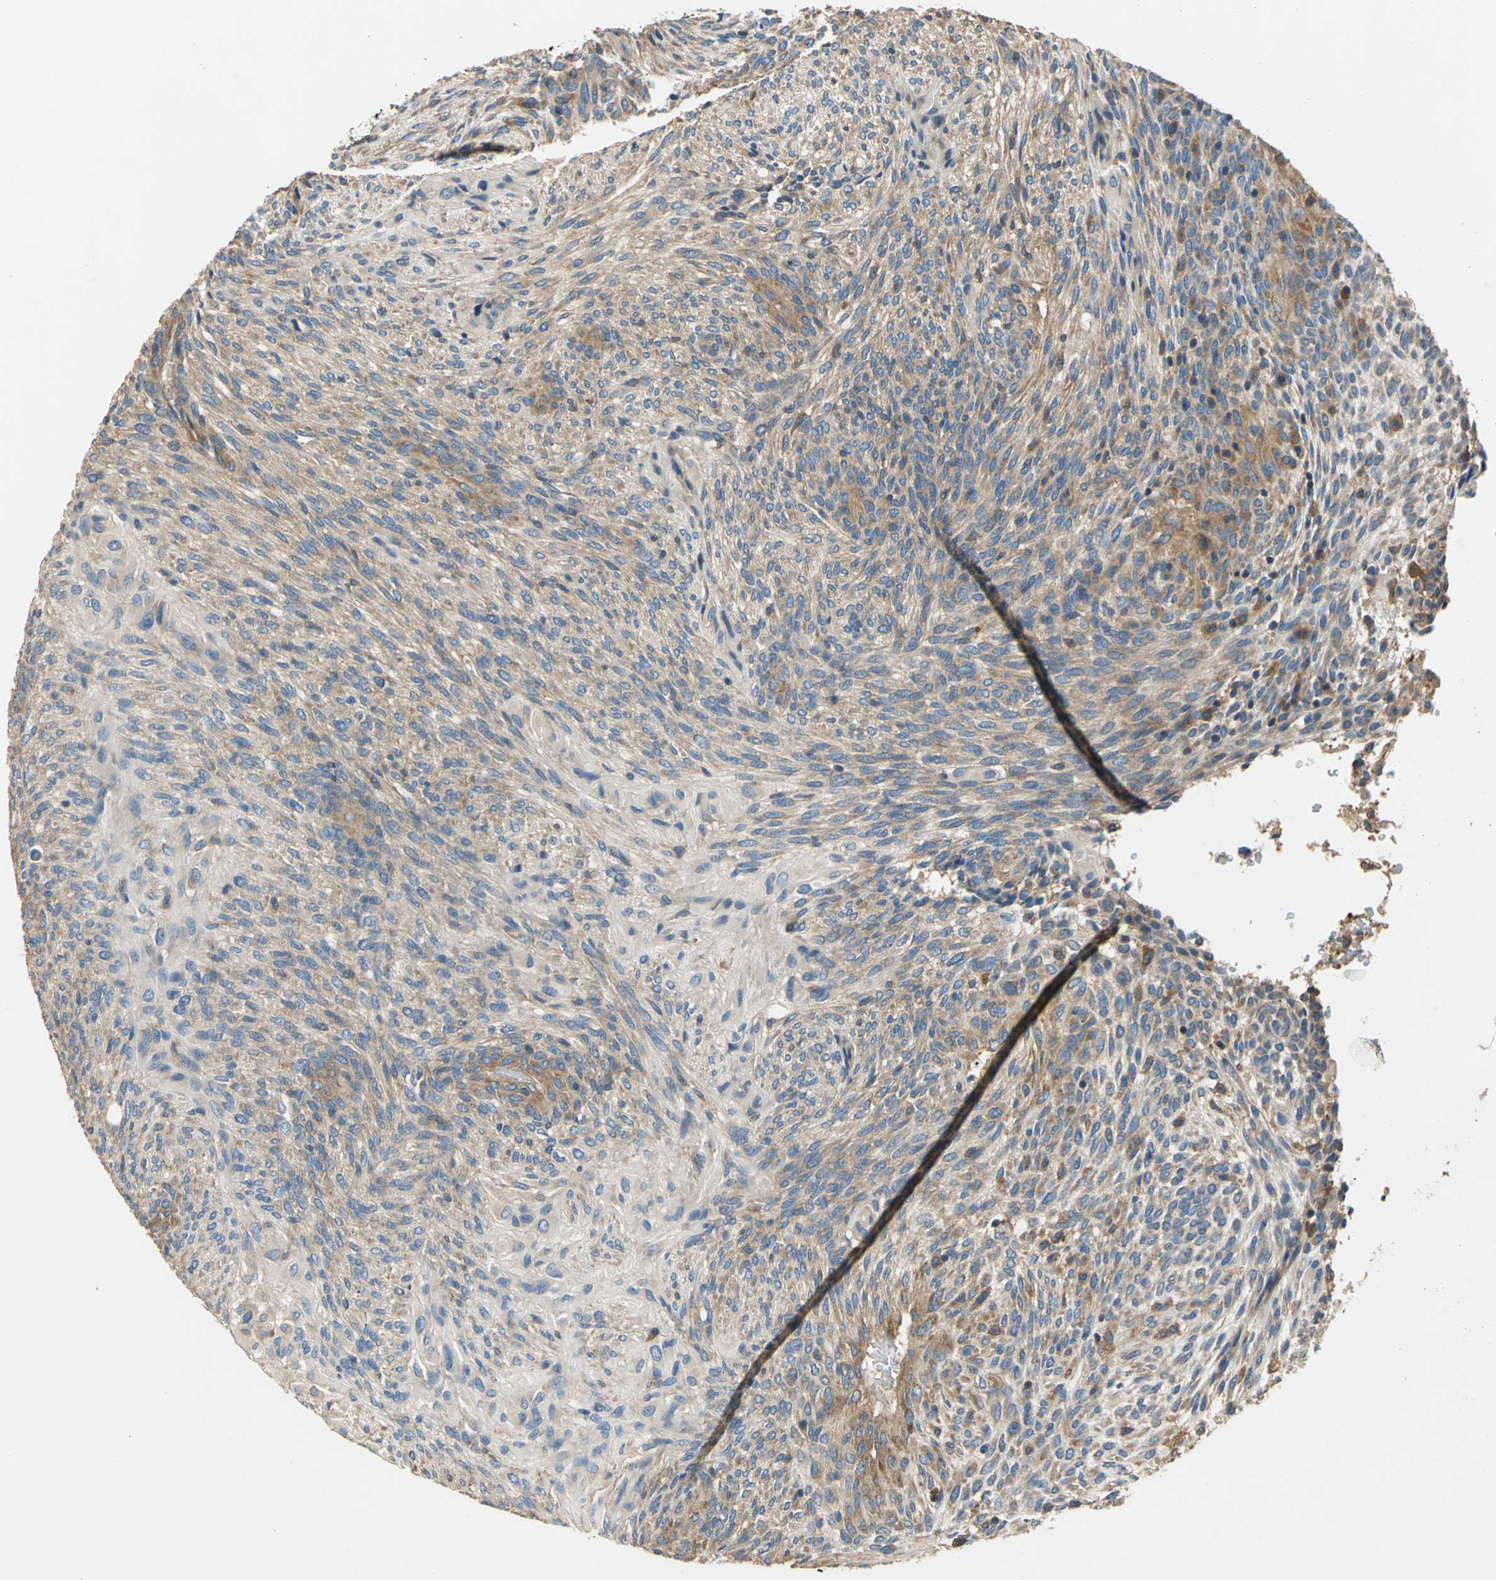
{"staining": {"intensity": "moderate", "quantity": ">75%", "location": "cytoplasmic/membranous"}, "tissue": "glioma", "cell_type": "Tumor cells", "image_type": "cancer", "snomed": [{"axis": "morphology", "description": "Glioma, malignant, High grade"}, {"axis": "topography", "description": "Cerebral cortex"}], "caption": "This image reveals immunohistochemistry (IHC) staining of malignant glioma (high-grade), with medium moderate cytoplasmic/membranous positivity in approximately >75% of tumor cells.", "gene": "DDX3Y", "patient": {"sex": "female", "age": 55}}